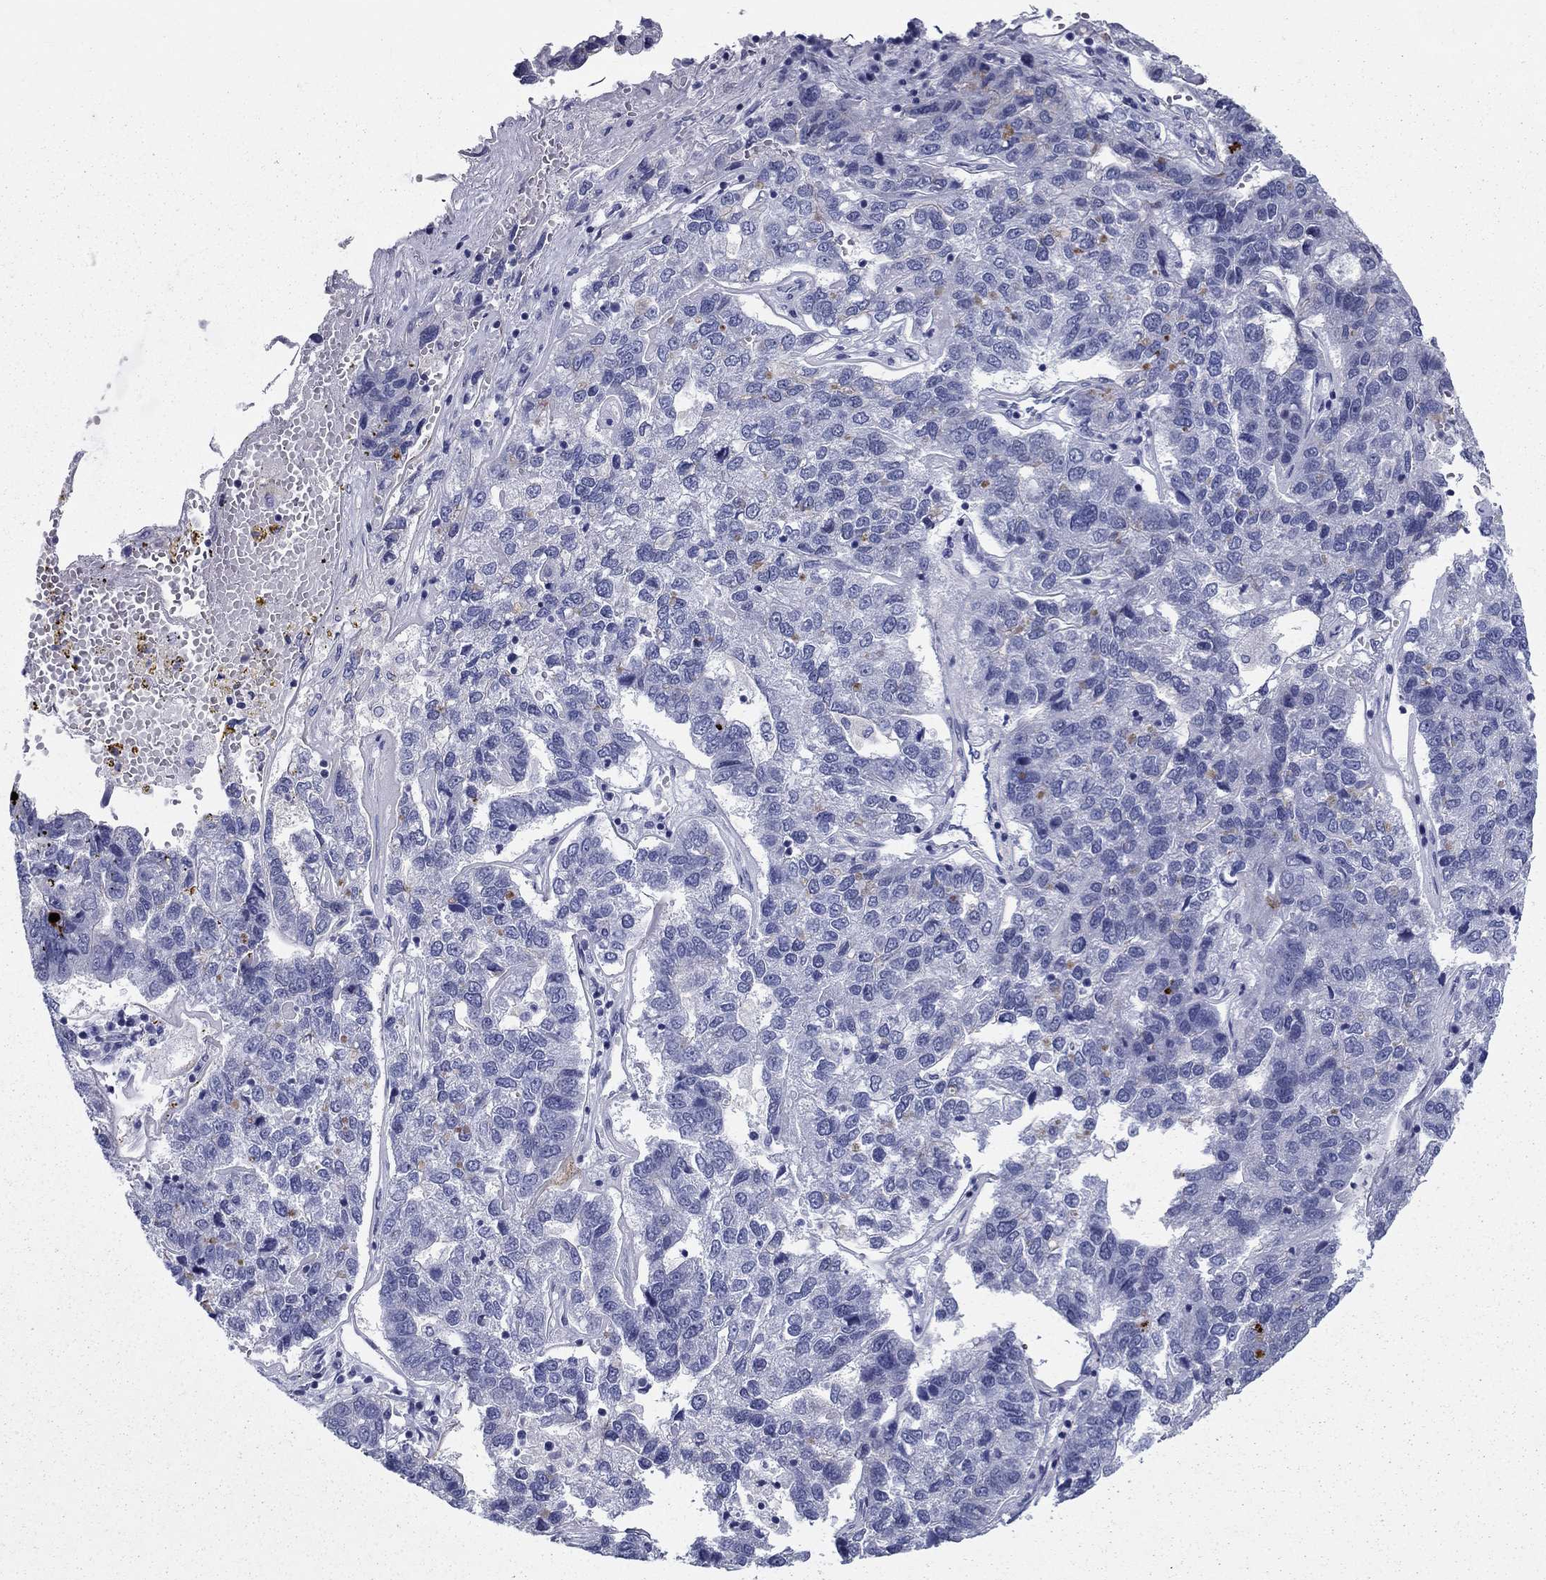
{"staining": {"intensity": "negative", "quantity": "none", "location": "none"}, "tissue": "pancreatic cancer", "cell_type": "Tumor cells", "image_type": "cancer", "snomed": [{"axis": "morphology", "description": "Adenocarcinoma, NOS"}, {"axis": "topography", "description": "Pancreas"}], "caption": "A high-resolution micrograph shows IHC staining of pancreatic cancer, which exhibits no significant positivity in tumor cells.", "gene": "C4orf19", "patient": {"sex": "female", "age": 61}}